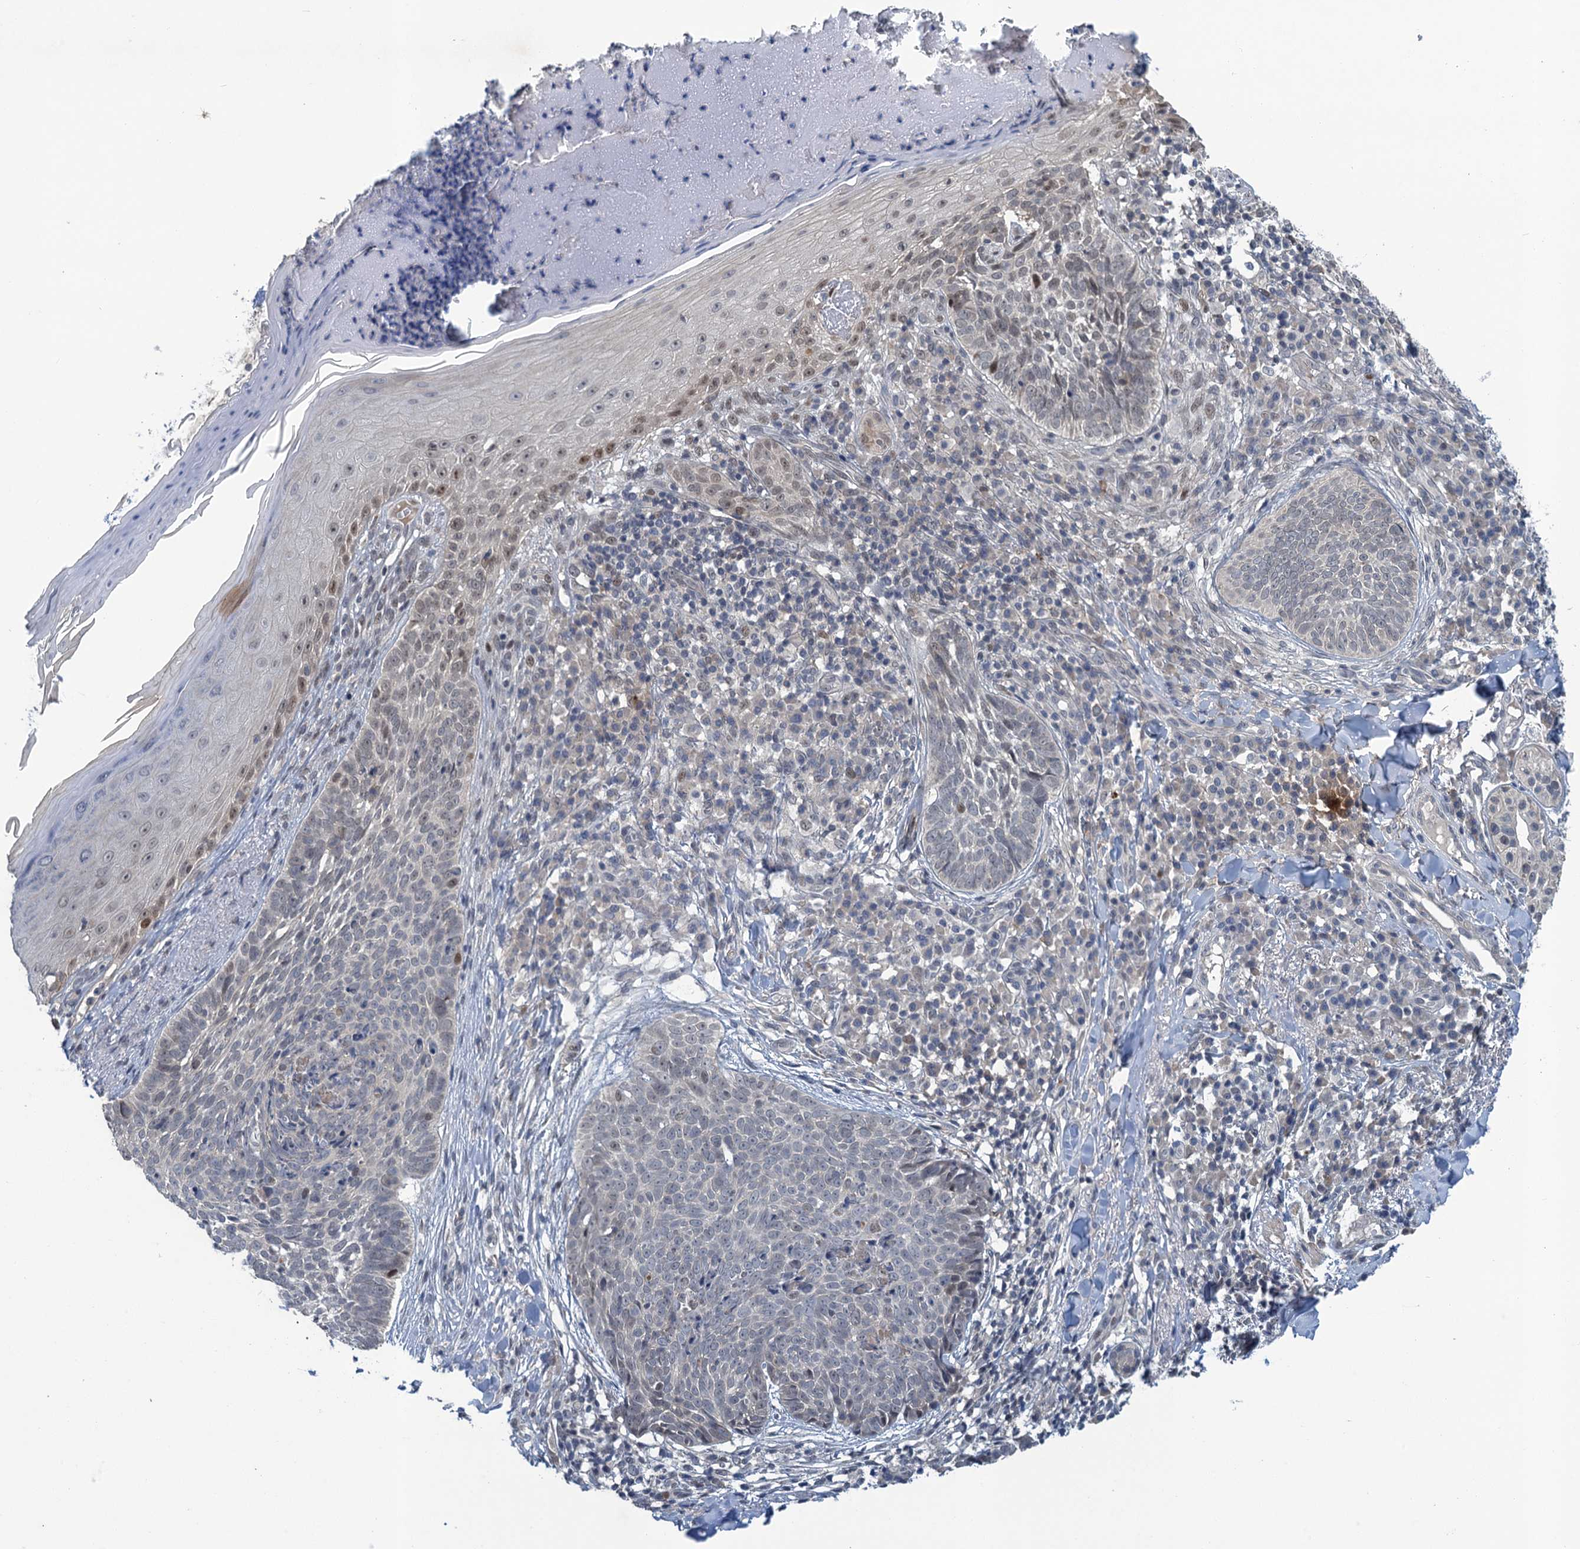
{"staining": {"intensity": "negative", "quantity": "none", "location": "none"}, "tissue": "skin cancer", "cell_type": "Tumor cells", "image_type": "cancer", "snomed": [{"axis": "morphology", "description": "Basal cell carcinoma"}, {"axis": "topography", "description": "Skin"}], "caption": "Tumor cells are negative for protein expression in human basal cell carcinoma (skin).", "gene": "MRFAP1", "patient": {"sex": "female", "age": 61}}